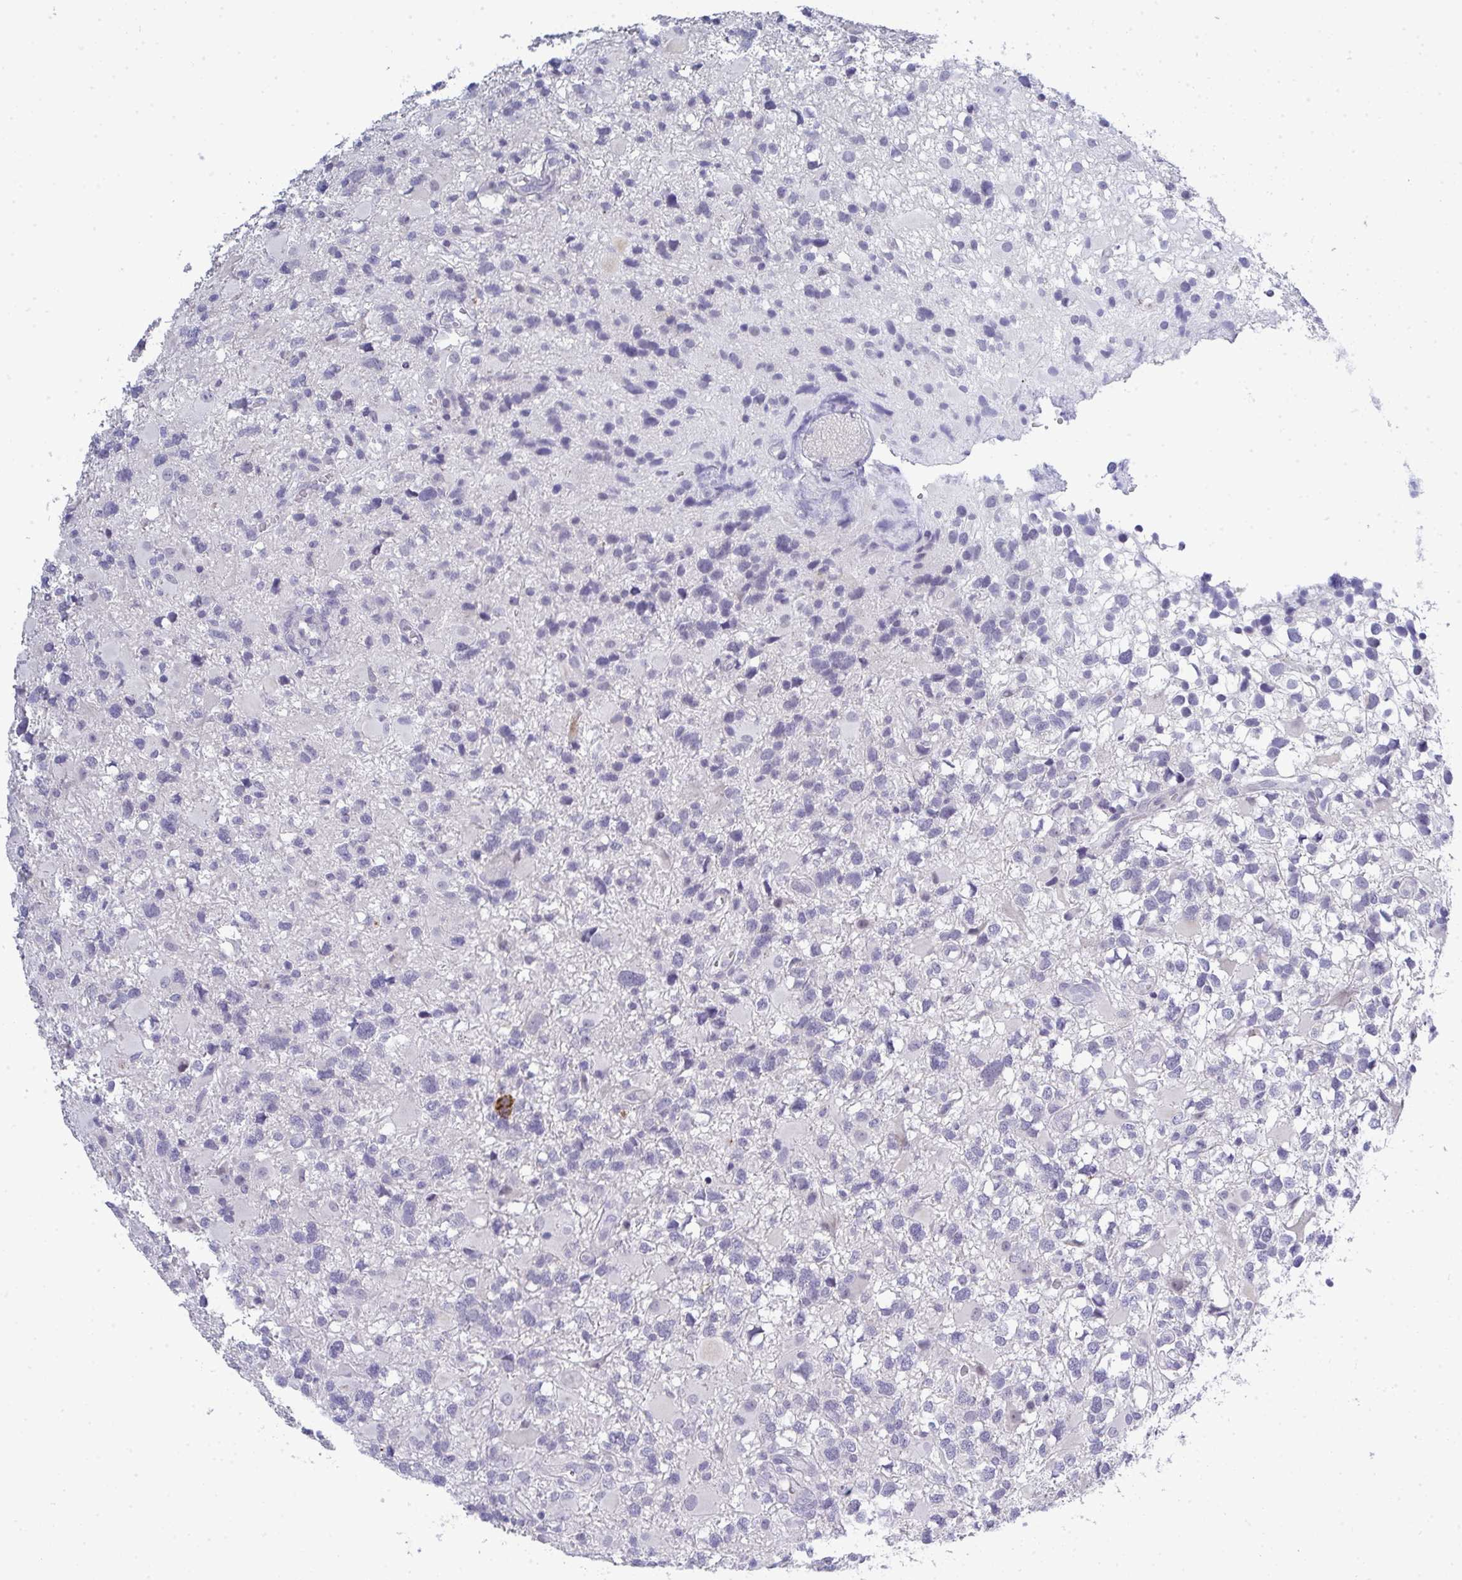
{"staining": {"intensity": "negative", "quantity": "none", "location": "none"}, "tissue": "glioma", "cell_type": "Tumor cells", "image_type": "cancer", "snomed": [{"axis": "morphology", "description": "Glioma, malignant, High grade"}, {"axis": "topography", "description": "Brain"}], "caption": "Immunohistochemical staining of human glioma reveals no significant expression in tumor cells.", "gene": "TMEM82", "patient": {"sex": "male", "age": 54}}